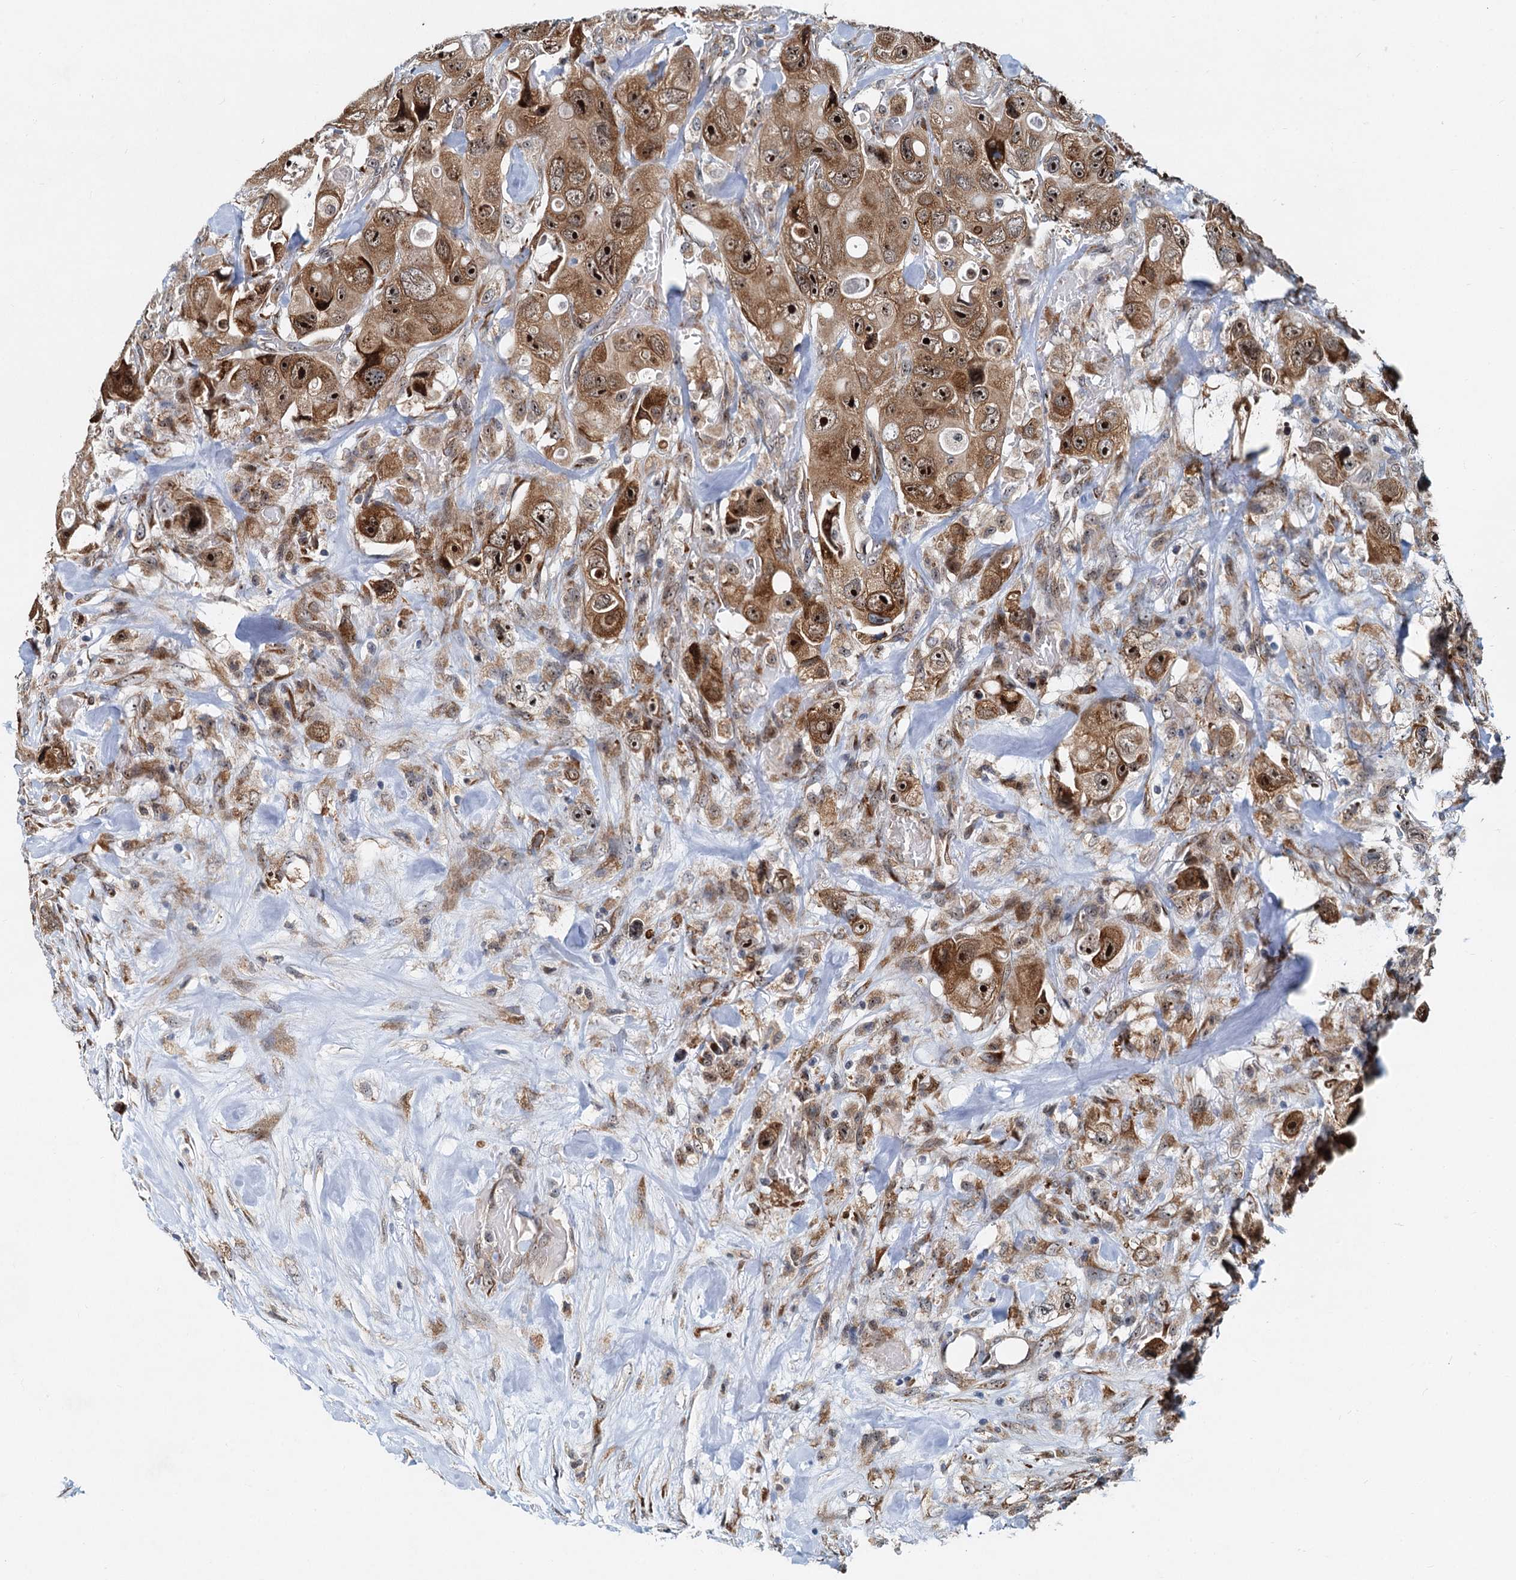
{"staining": {"intensity": "moderate", "quantity": ">75%", "location": "cytoplasmic/membranous,nuclear"}, "tissue": "colorectal cancer", "cell_type": "Tumor cells", "image_type": "cancer", "snomed": [{"axis": "morphology", "description": "Adenocarcinoma, NOS"}, {"axis": "topography", "description": "Colon"}], "caption": "Immunohistochemical staining of adenocarcinoma (colorectal) reveals moderate cytoplasmic/membranous and nuclear protein expression in about >75% of tumor cells.", "gene": "DNAJC21", "patient": {"sex": "female", "age": 46}}